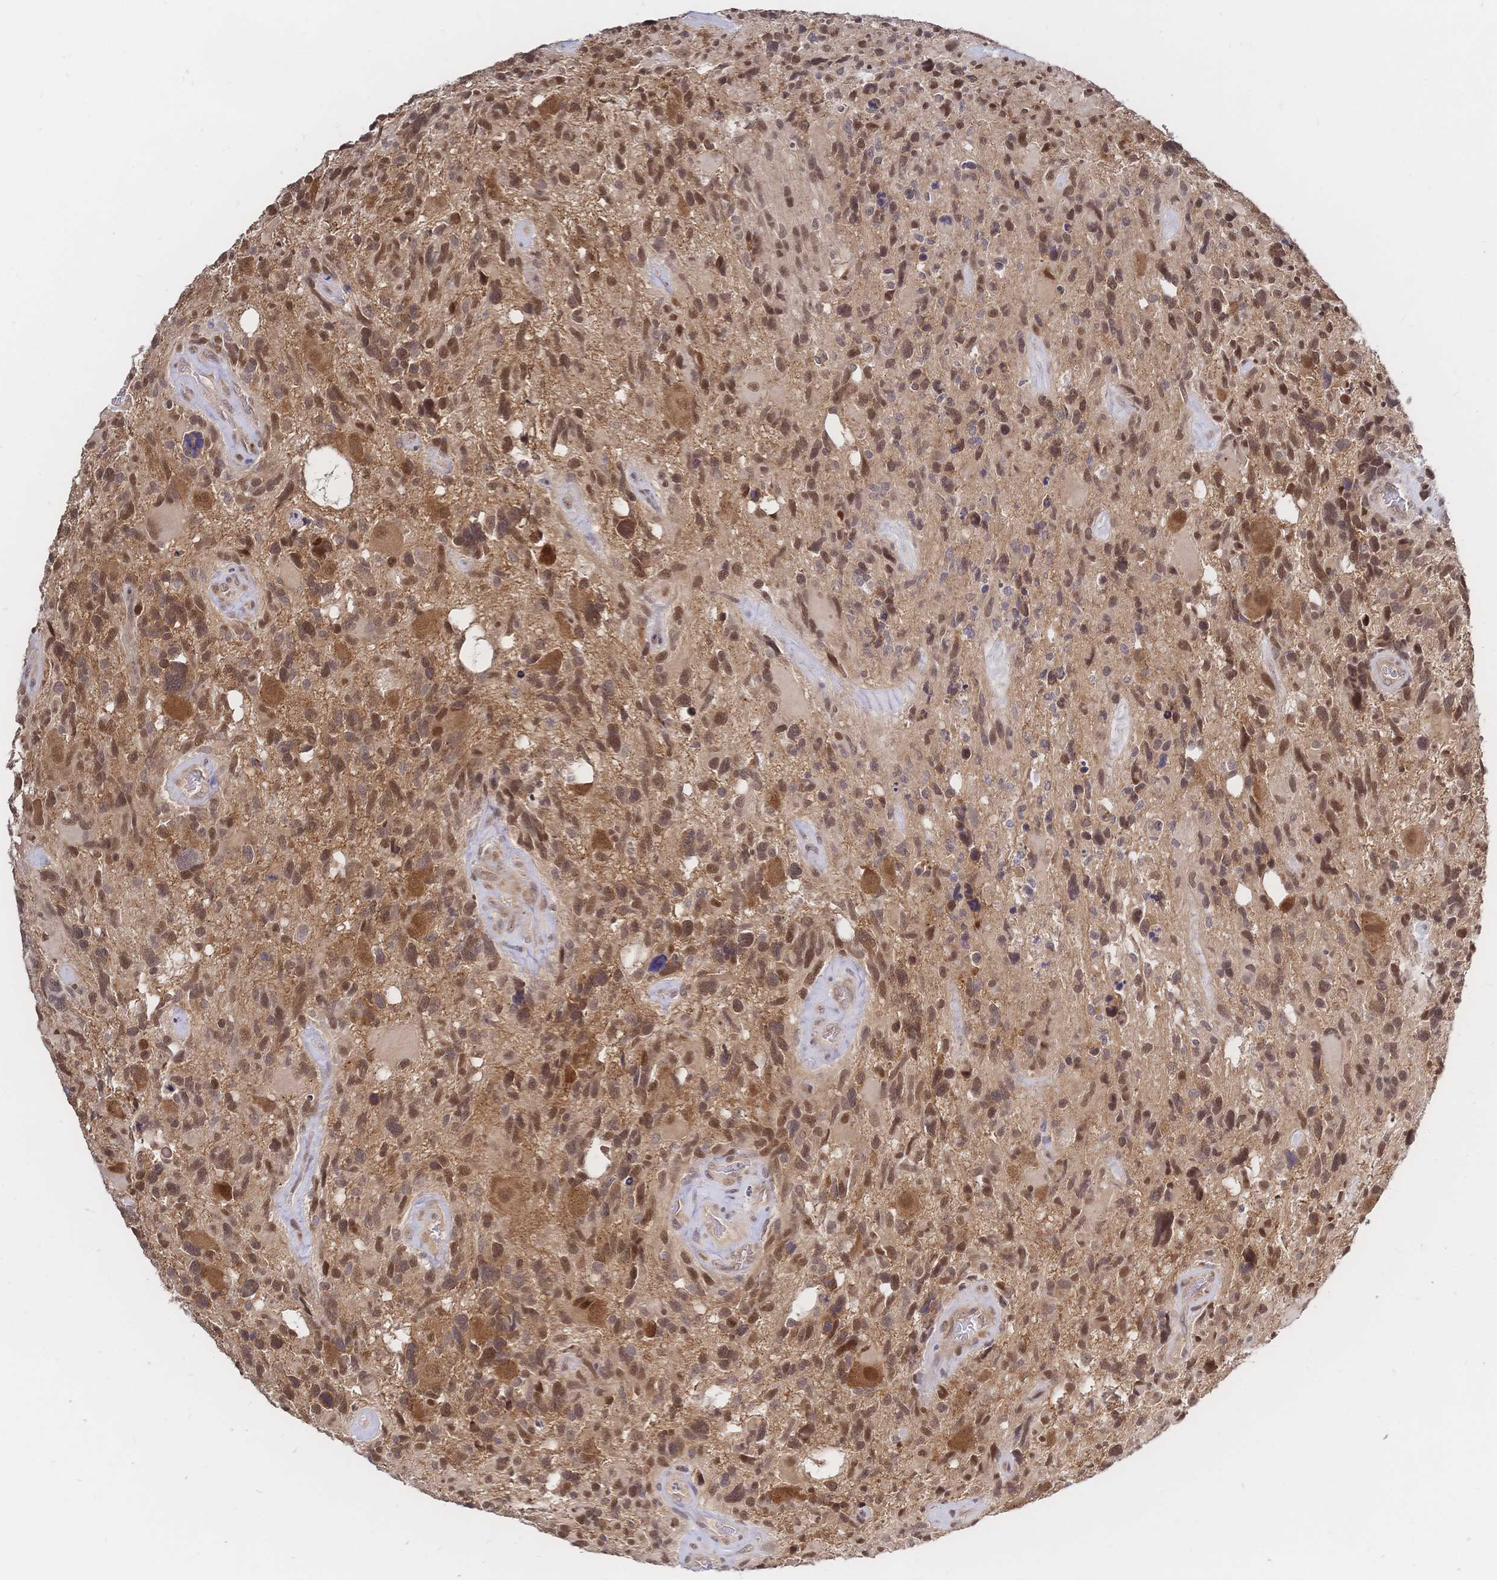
{"staining": {"intensity": "moderate", "quantity": ">75%", "location": "cytoplasmic/membranous,nuclear"}, "tissue": "glioma", "cell_type": "Tumor cells", "image_type": "cancer", "snomed": [{"axis": "morphology", "description": "Glioma, malignant, High grade"}, {"axis": "topography", "description": "Brain"}], "caption": "Malignant high-grade glioma stained with DAB (3,3'-diaminobenzidine) IHC demonstrates medium levels of moderate cytoplasmic/membranous and nuclear expression in about >75% of tumor cells.", "gene": "LMO4", "patient": {"sex": "male", "age": 49}}